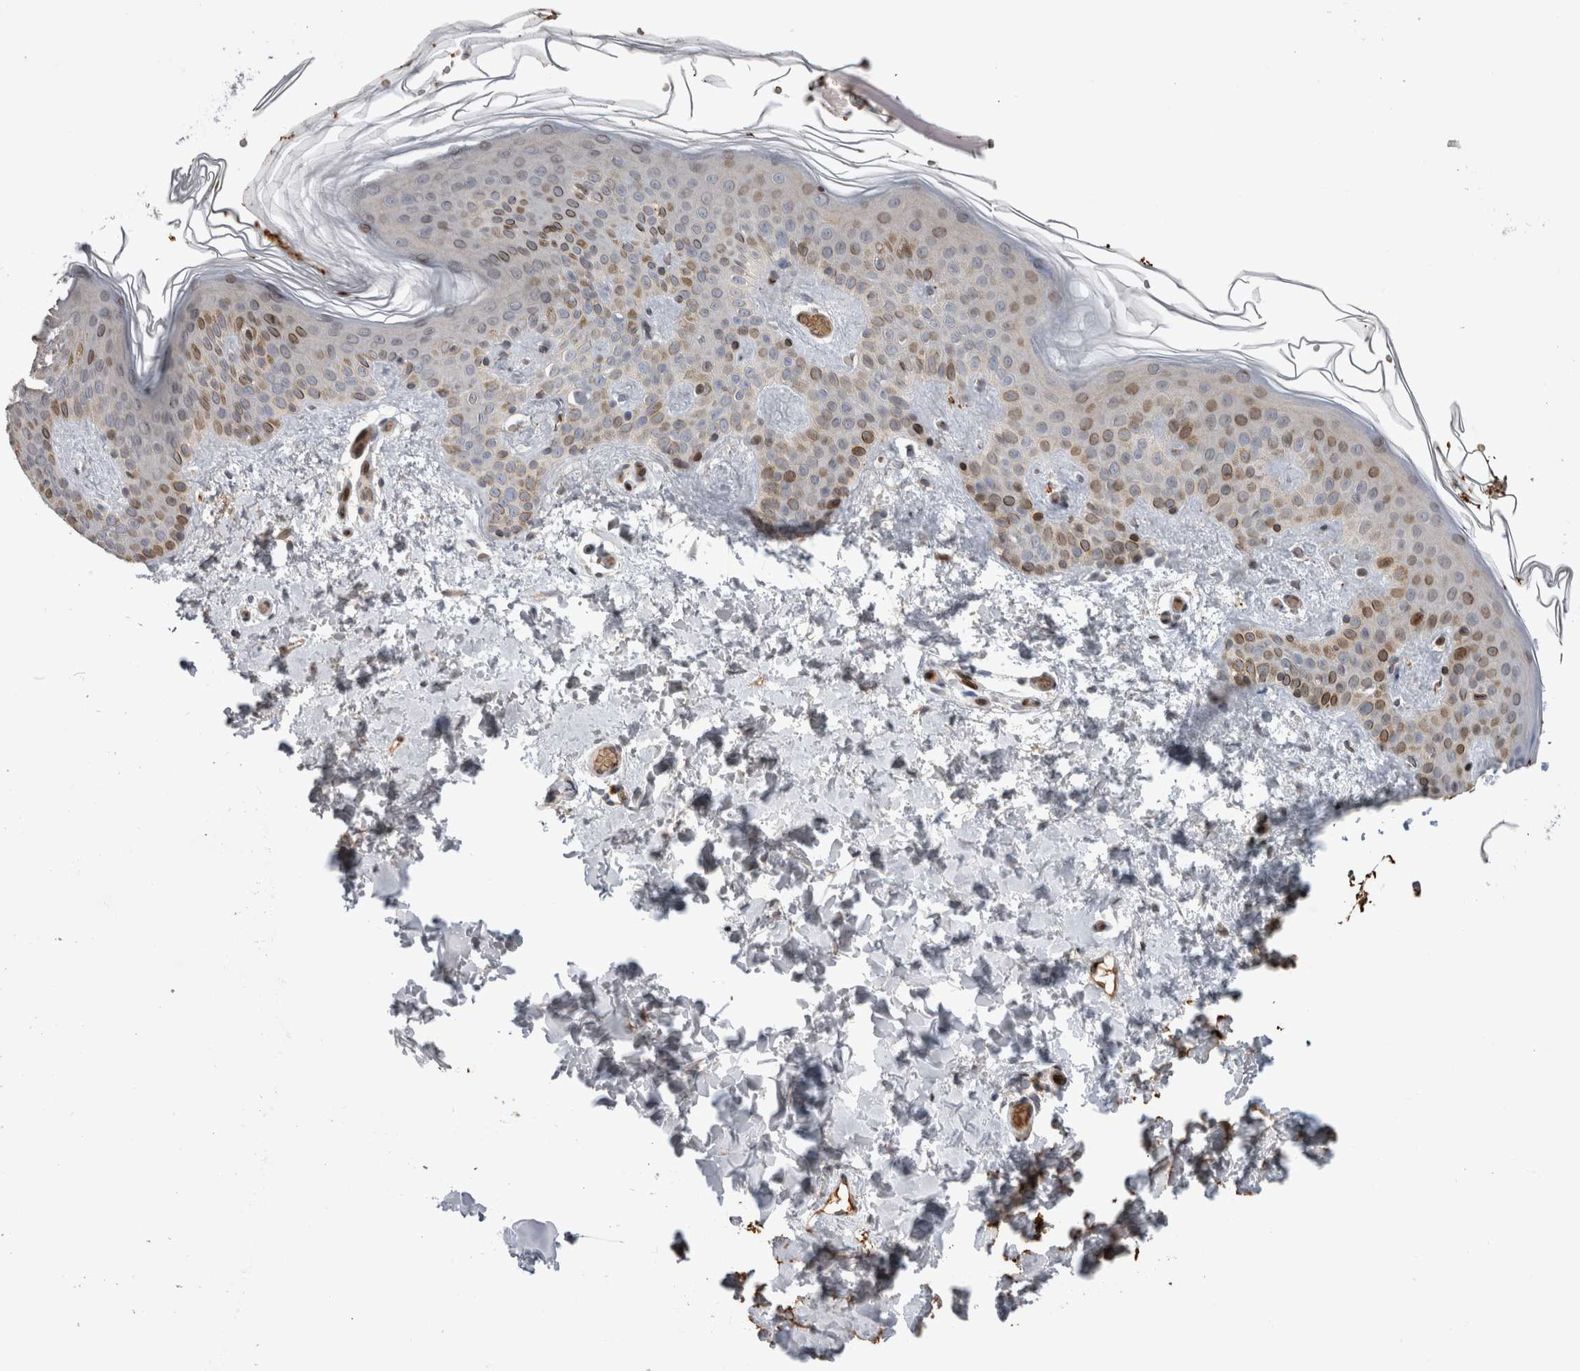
{"staining": {"intensity": "weak", "quantity": "<25%", "location": "cytoplasmic/membranous"}, "tissue": "skin", "cell_type": "Fibroblasts", "image_type": "normal", "snomed": [{"axis": "morphology", "description": "Normal tissue, NOS"}, {"axis": "morphology", "description": "Neoplasm, benign, NOS"}, {"axis": "topography", "description": "Skin"}, {"axis": "topography", "description": "Soft tissue"}], "caption": "An IHC photomicrograph of unremarkable skin is shown. There is no staining in fibroblasts of skin.", "gene": "DMTN", "patient": {"sex": "male", "age": 26}}